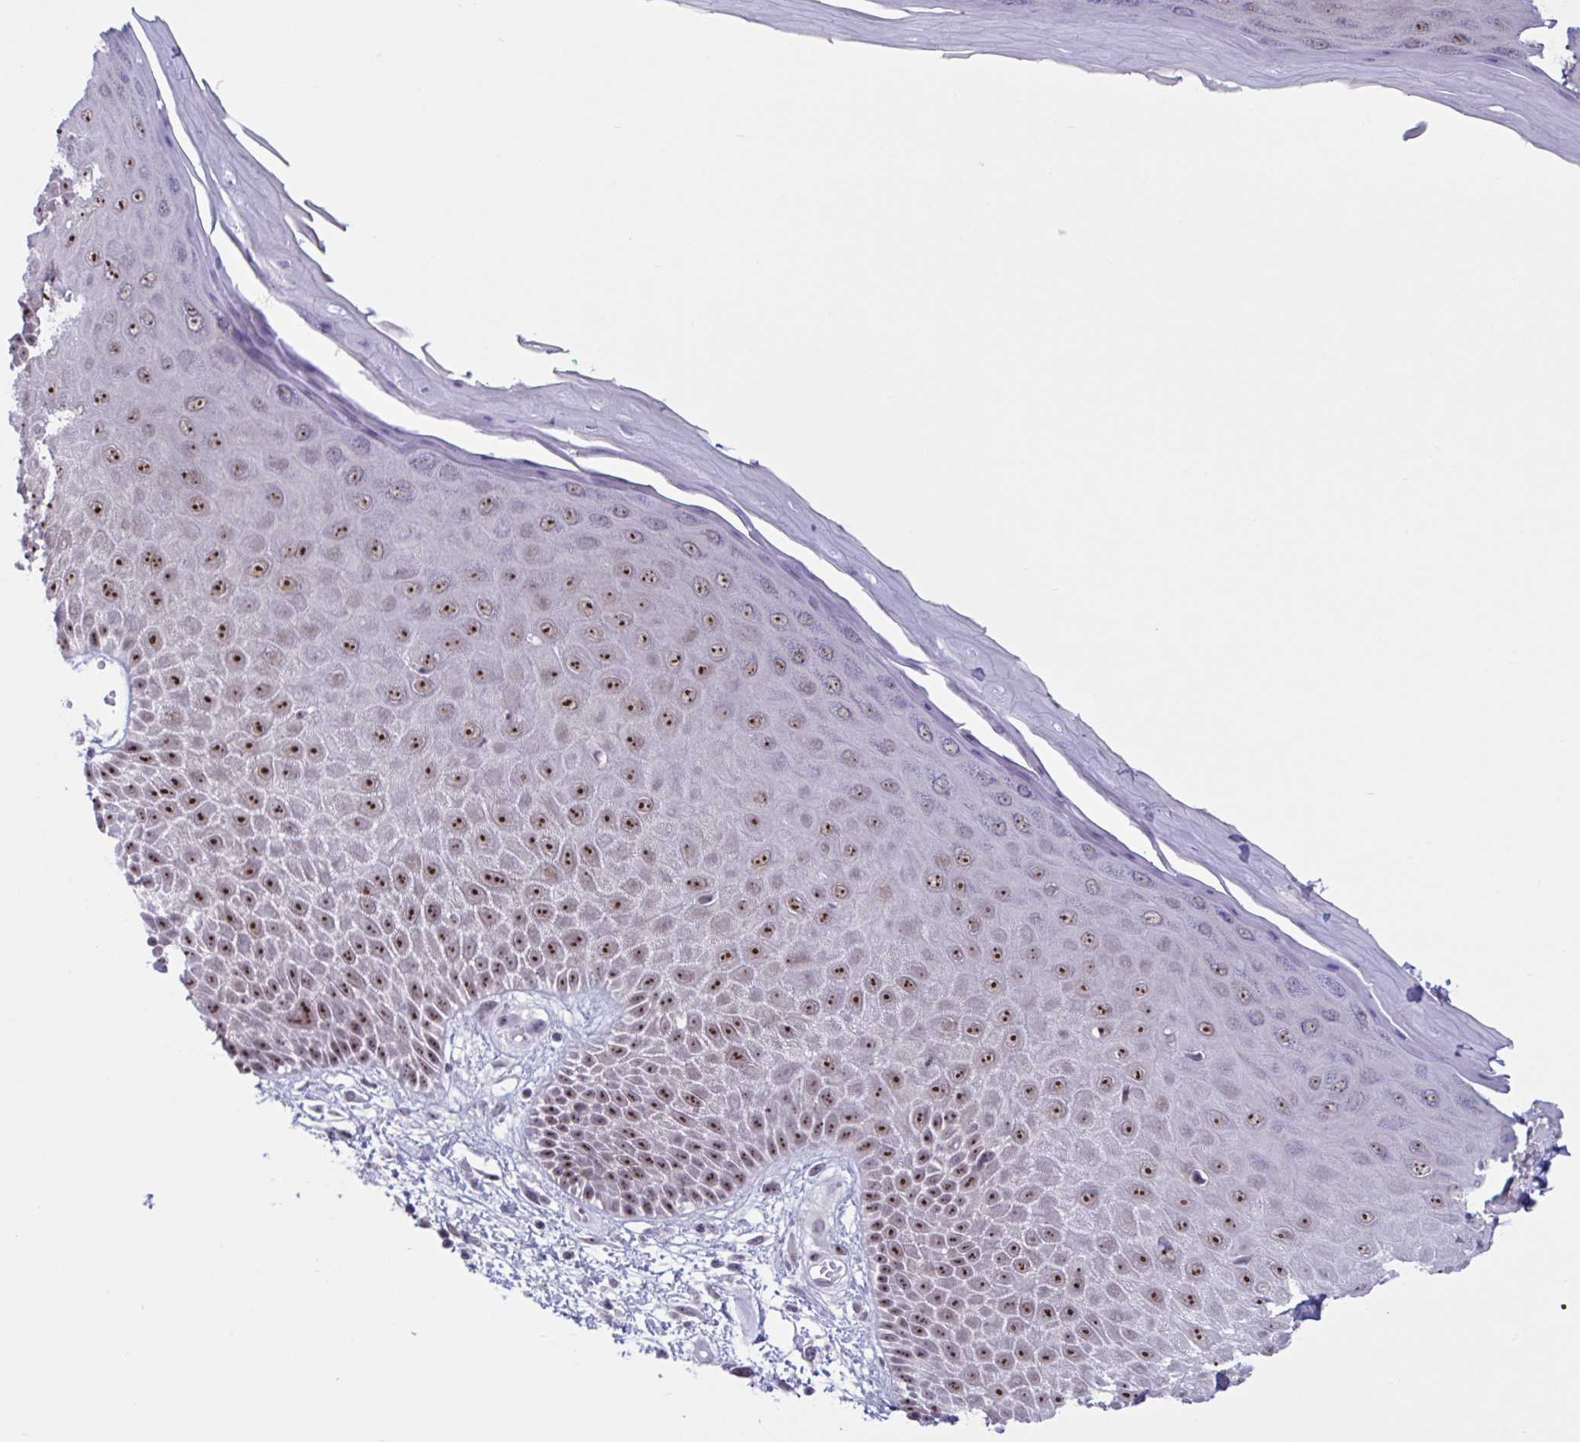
{"staining": {"intensity": "strong", "quantity": ">75%", "location": "nuclear"}, "tissue": "skin", "cell_type": "Epidermal cells", "image_type": "normal", "snomed": [{"axis": "morphology", "description": "Normal tissue, NOS"}, {"axis": "topography", "description": "Anal"}, {"axis": "topography", "description": "Peripheral nerve tissue"}], "caption": "A histopathology image showing strong nuclear expression in approximately >75% of epidermal cells in benign skin, as visualized by brown immunohistochemical staining.", "gene": "TGM6", "patient": {"sex": "male", "age": 78}}